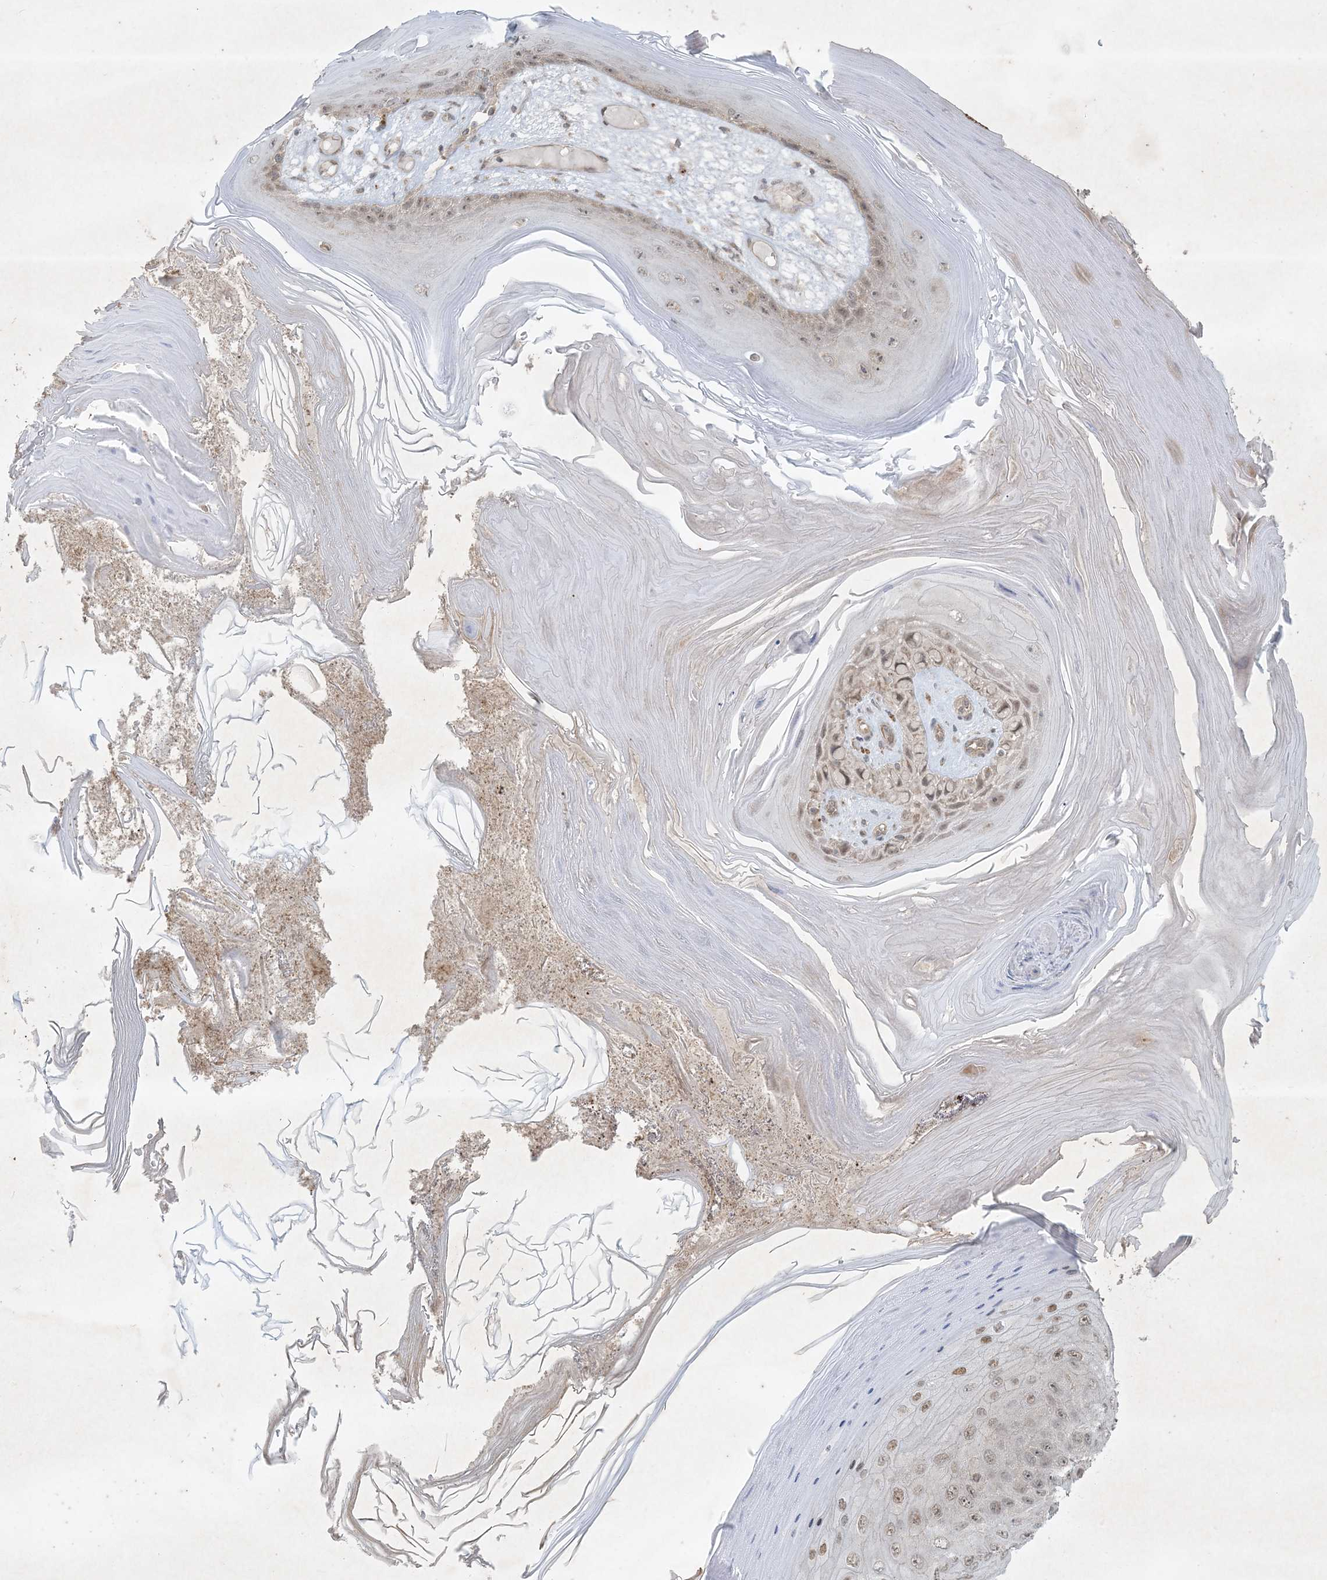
{"staining": {"intensity": "moderate", "quantity": "<25%", "location": "nuclear"}, "tissue": "skin cancer", "cell_type": "Tumor cells", "image_type": "cancer", "snomed": [{"axis": "morphology", "description": "Squamous cell carcinoma, NOS"}, {"axis": "topography", "description": "Skin"}], "caption": "A photomicrograph of skin squamous cell carcinoma stained for a protein reveals moderate nuclear brown staining in tumor cells.", "gene": "BCORL1", "patient": {"sex": "female", "age": 88}}